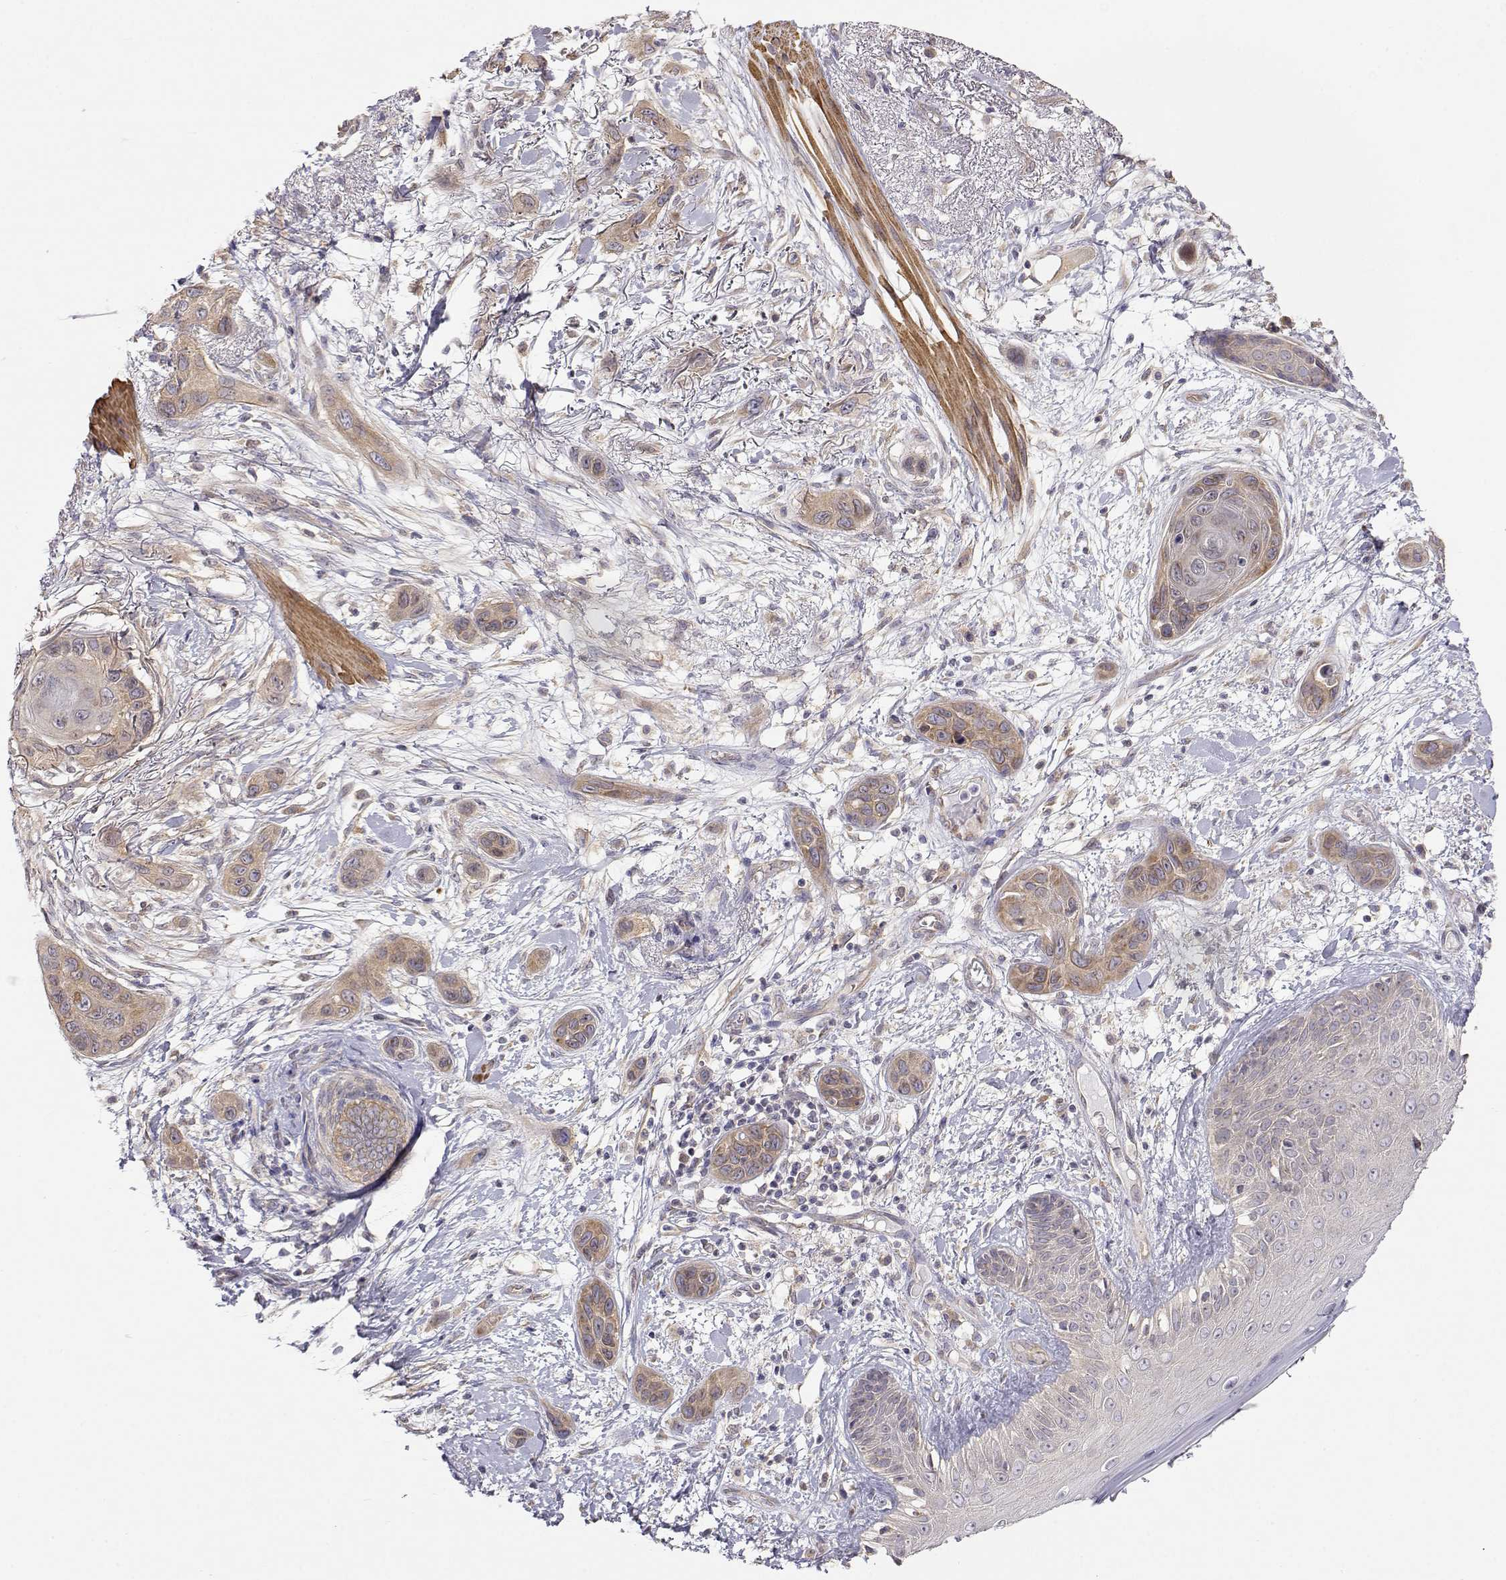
{"staining": {"intensity": "weak", "quantity": ">75%", "location": "cytoplasmic/membranous"}, "tissue": "skin cancer", "cell_type": "Tumor cells", "image_type": "cancer", "snomed": [{"axis": "morphology", "description": "Squamous cell carcinoma, NOS"}, {"axis": "topography", "description": "Skin"}], "caption": "Protein analysis of skin cancer tissue shows weak cytoplasmic/membranous staining in approximately >75% of tumor cells.", "gene": "PAIP1", "patient": {"sex": "male", "age": 79}}